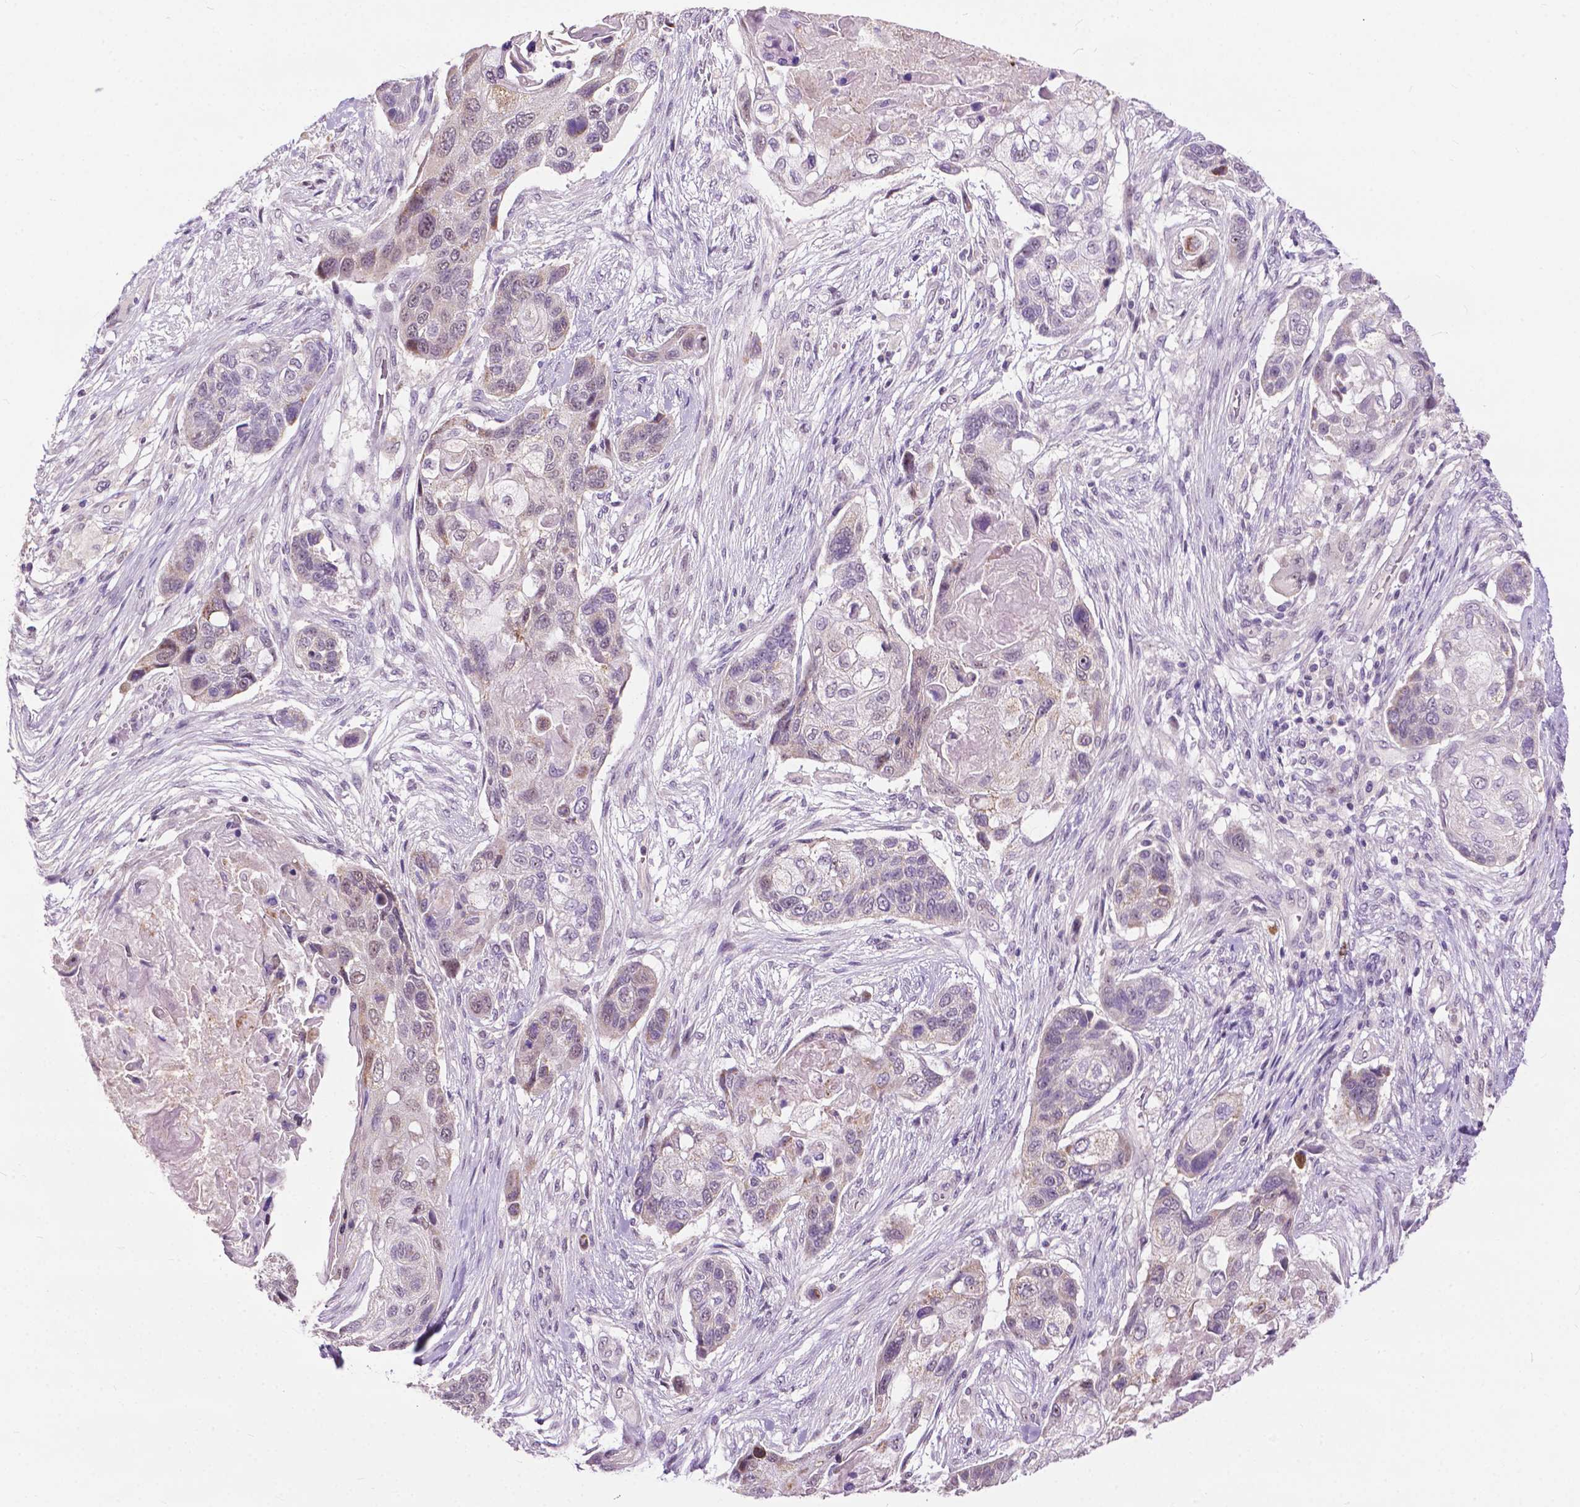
{"staining": {"intensity": "weak", "quantity": "<25%", "location": "cytoplasmic/membranous,nuclear"}, "tissue": "lung cancer", "cell_type": "Tumor cells", "image_type": "cancer", "snomed": [{"axis": "morphology", "description": "Squamous cell carcinoma, NOS"}, {"axis": "topography", "description": "Lung"}], "caption": "Tumor cells show no significant protein expression in lung cancer. Brightfield microscopy of IHC stained with DAB (3,3'-diaminobenzidine) (brown) and hematoxylin (blue), captured at high magnification.", "gene": "TTC9B", "patient": {"sex": "male", "age": 69}}